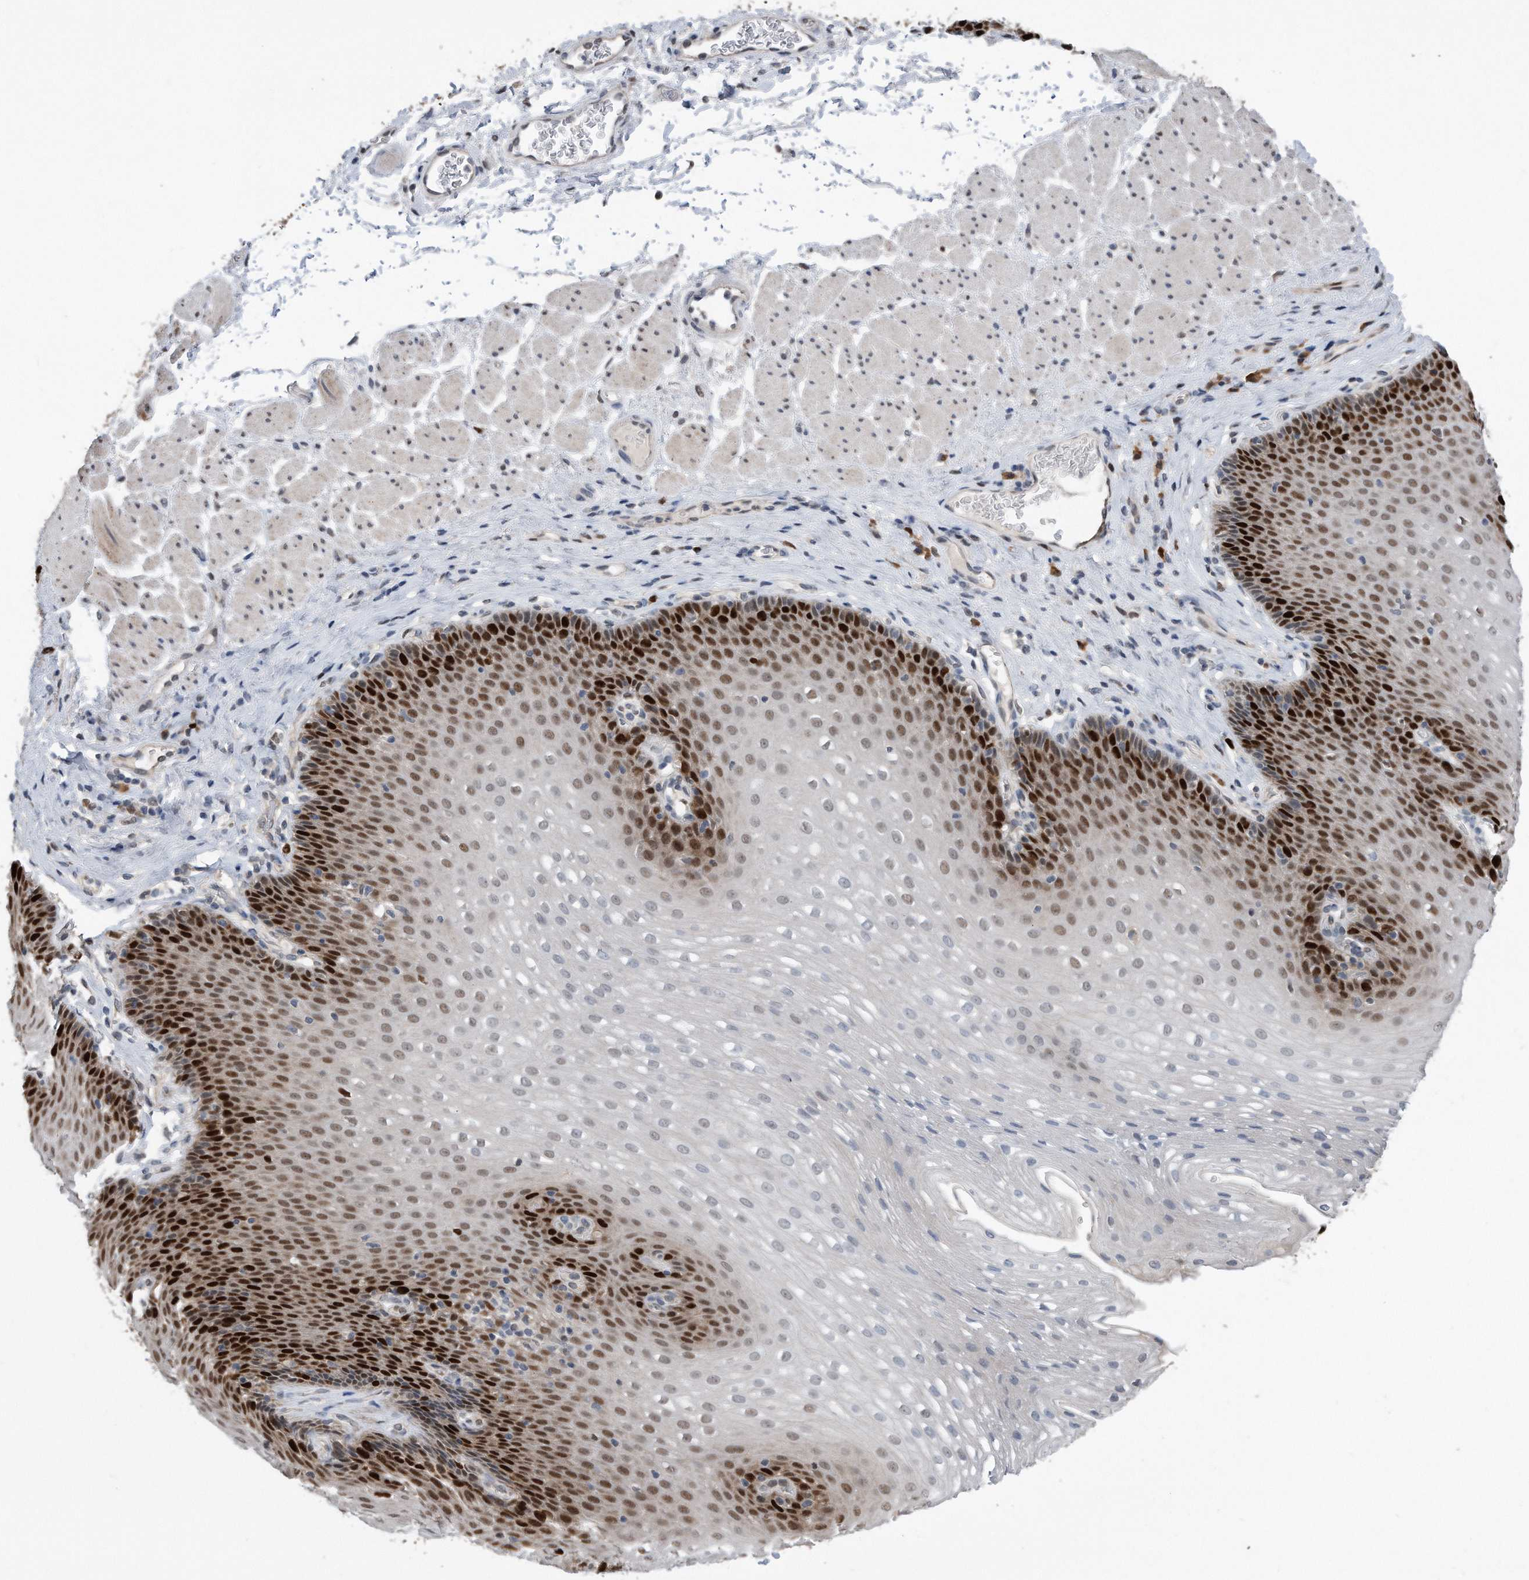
{"staining": {"intensity": "strong", "quantity": "25%-75%", "location": "nuclear"}, "tissue": "esophagus", "cell_type": "Squamous epithelial cells", "image_type": "normal", "snomed": [{"axis": "morphology", "description": "Normal tissue, NOS"}, {"axis": "topography", "description": "Esophagus"}], "caption": "Immunohistochemistry (IHC) of unremarkable esophagus shows high levels of strong nuclear staining in approximately 25%-75% of squamous epithelial cells.", "gene": "PCNA", "patient": {"sex": "female", "age": 66}}